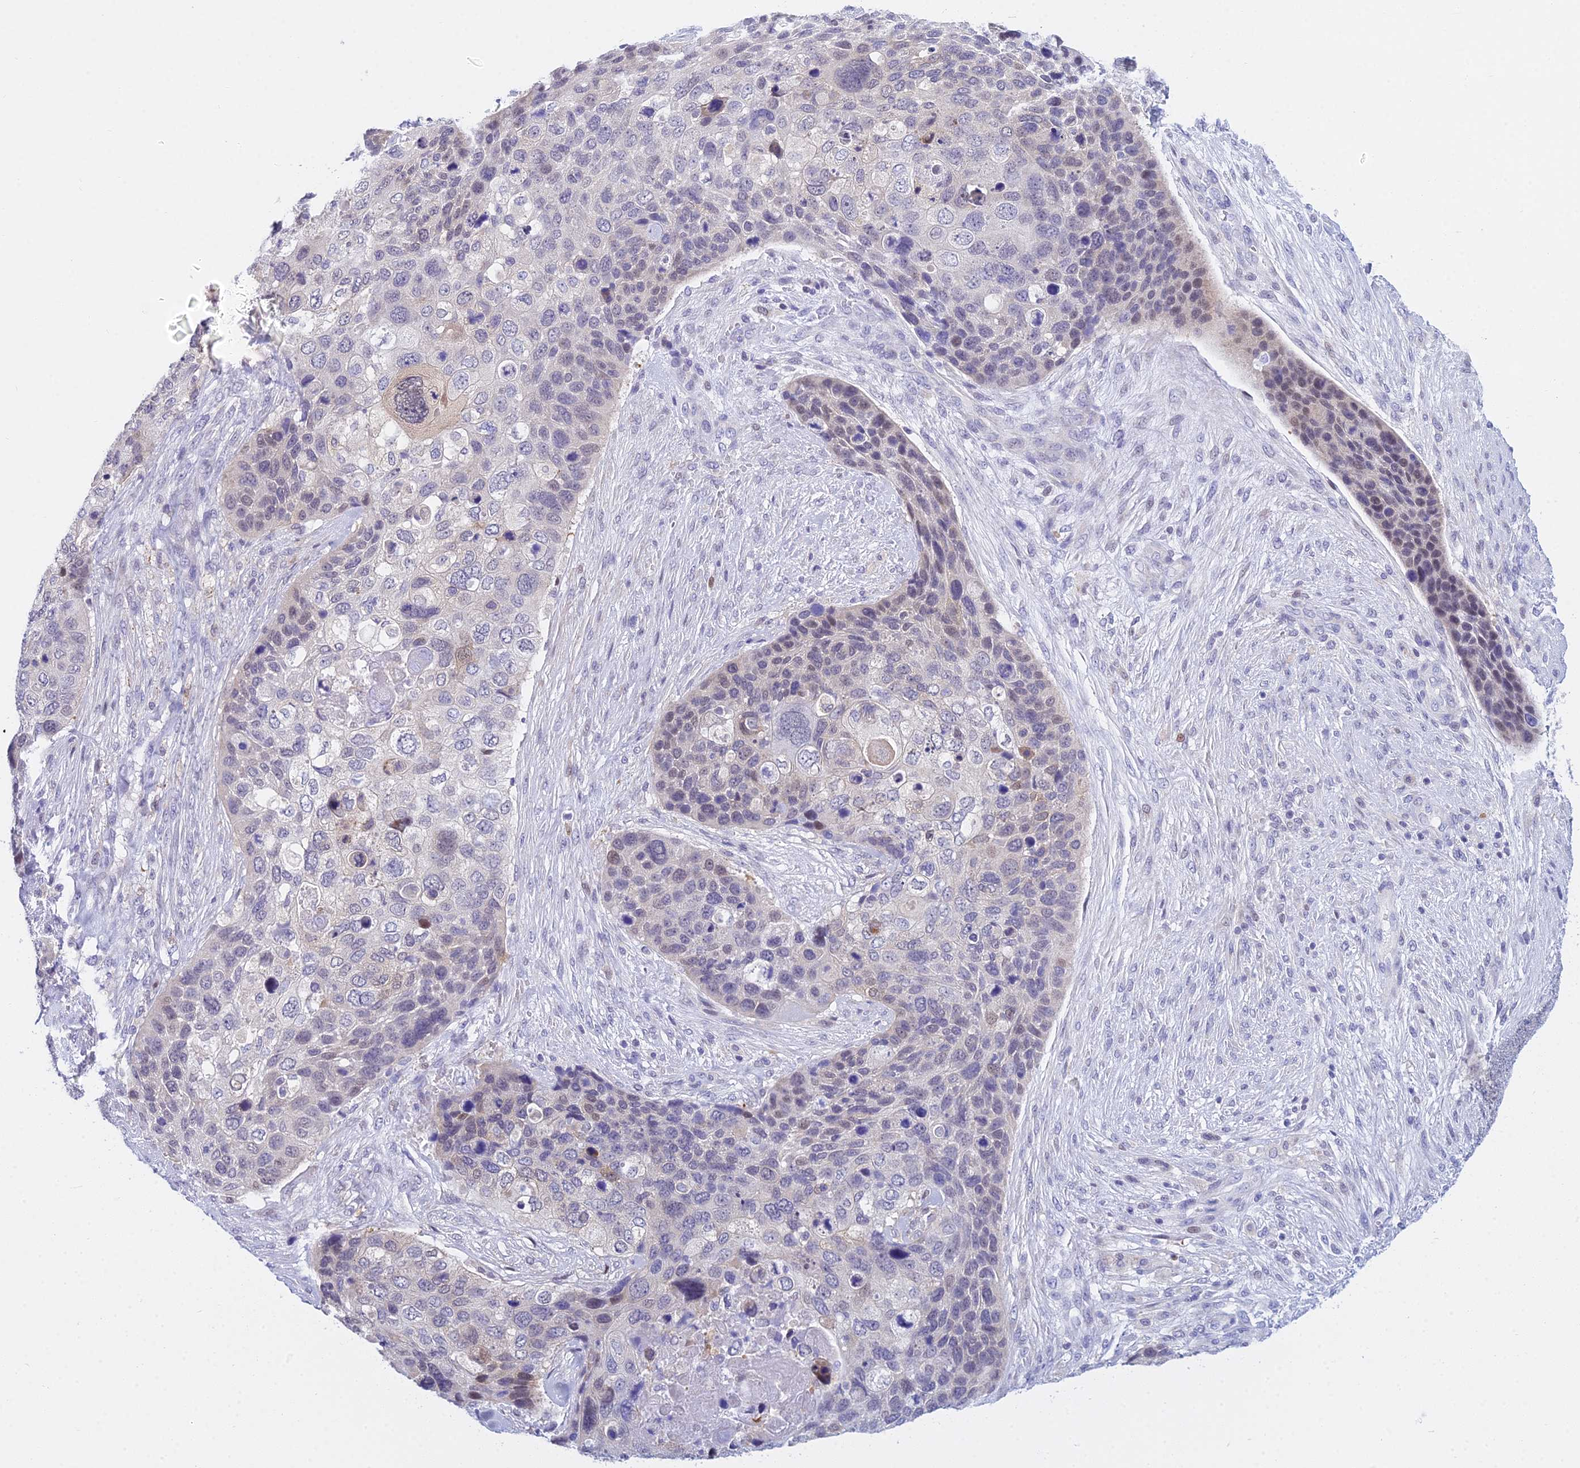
{"staining": {"intensity": "moderate", "quantity": "<25%", "location": "nuclear"}, "tissue": "skin cancer", "cell_type": "Tumor cells", "image_type": "cancer", "snomed": [{"axis": "morphology", "description": "Basal cell carcinoma"}, {"axis": "topography", "description": "Skin"}], "caption": "Protein analysis of basal cell carcinoma (skin) tissue reveals moderate nuclear expression in about <25% of tumor cells. Using DAB (brown) and hematoxylin (blue) stains, captured at high magnification using brightfield microscopy.", "gene": "ZMIZ1", "patient": {"sex": "female", "age": 74}}